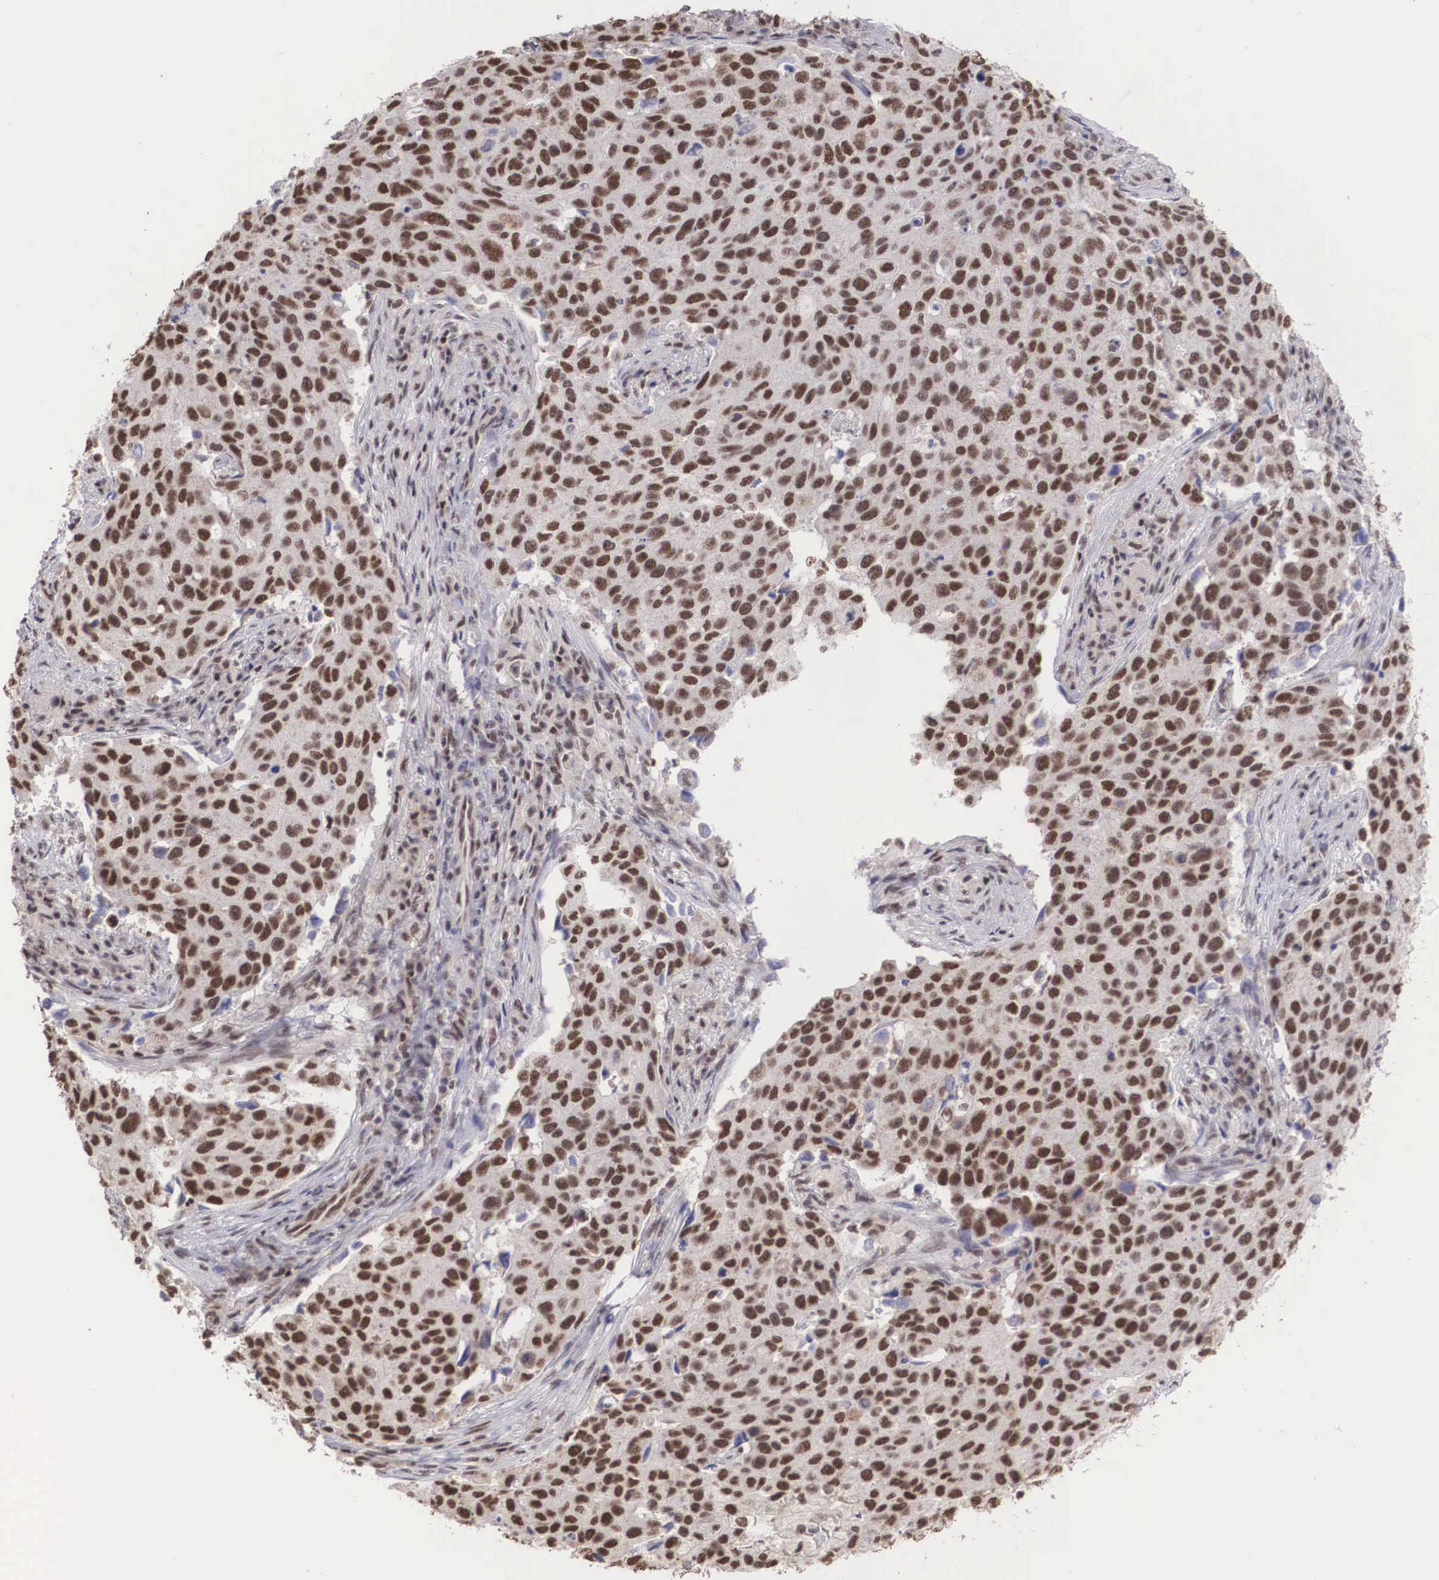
{"staining": {"intensity": "strong", "quantity": ">75%", "location": "nuclear"}, "tissue": "cervical cancer", "cell_type": "Tumor cells", "image_type": "cancer", "snomed": [{"axis": "morphology", "description": "Squamous cell carcinoma, NOS"}, {"axis": "topography", "description": "Cervix"}], "caption": "IHC (DAB (3,3'-diaminobenzidine)) staining of cervical cancer demonstrates strong nuclear protein expression in approximately >75% of tumor cells.", "gene": "HTATSF1", "patient": {"sex": "female", "age": 54}}